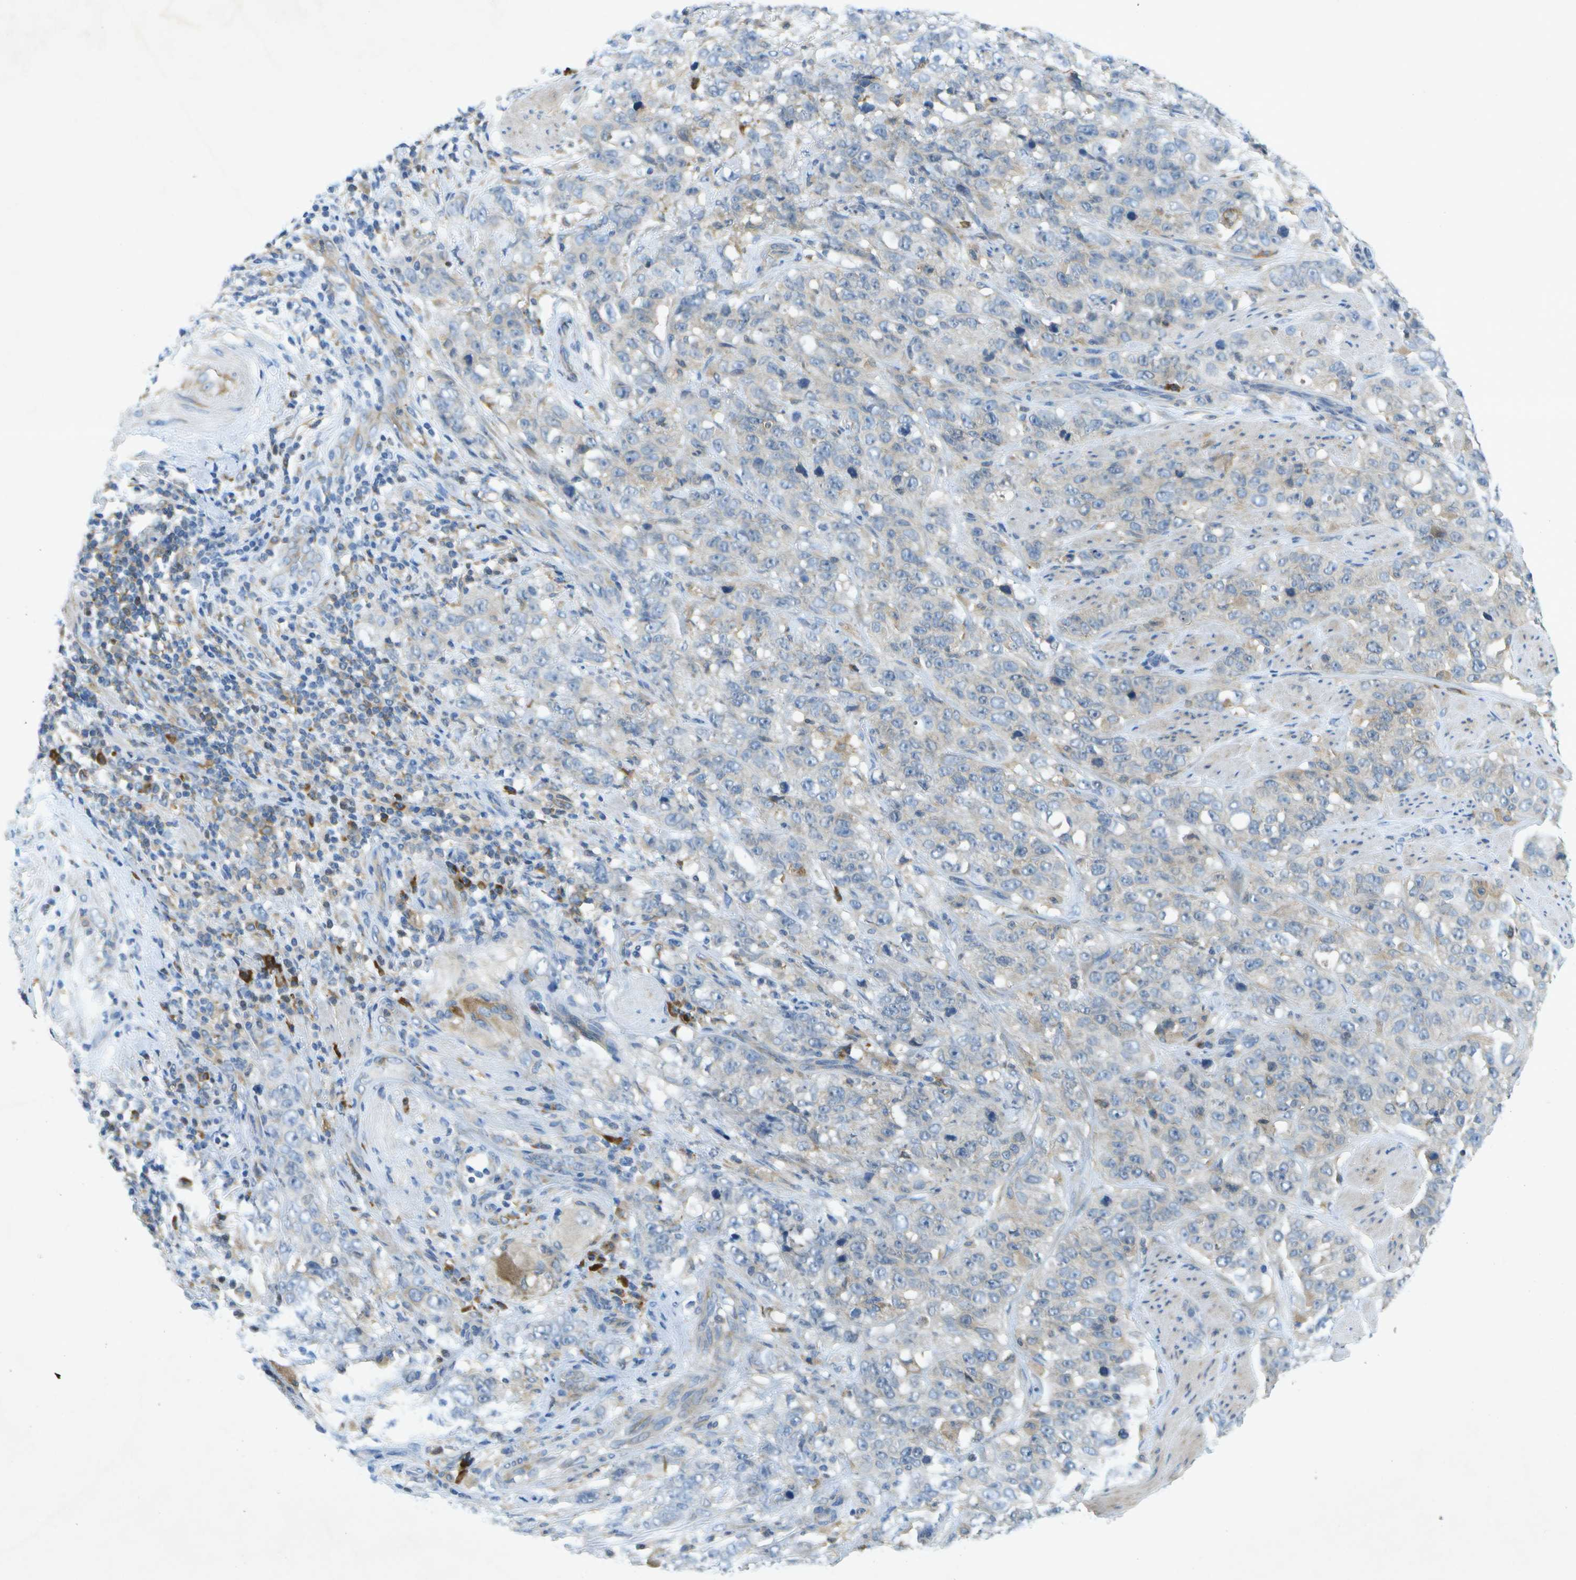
{"staining": {"intensity": "negative", "quantity": "none", "location": "none"}, "tissue": "stomach cancer", "cell_type": "Tumor cells", "image_type": "cancer", "snomed": [{"axis": "morphology", "description": "Adenocarcinoma, NOS"}, {"axis": "topography", "description": "Stomach"}], "caption": "DAB immunohistochemical staining of stomach adenocarcinoma reveals no significant positivity in tumor cells. (Stains: DAB immunohistochemistry (IHC) with hematoxylin counter stain, Microscopy: brightfield microscopy at high magnification).", "gene": "WNK2", "patient": {"sex": "male", "age": 48}}